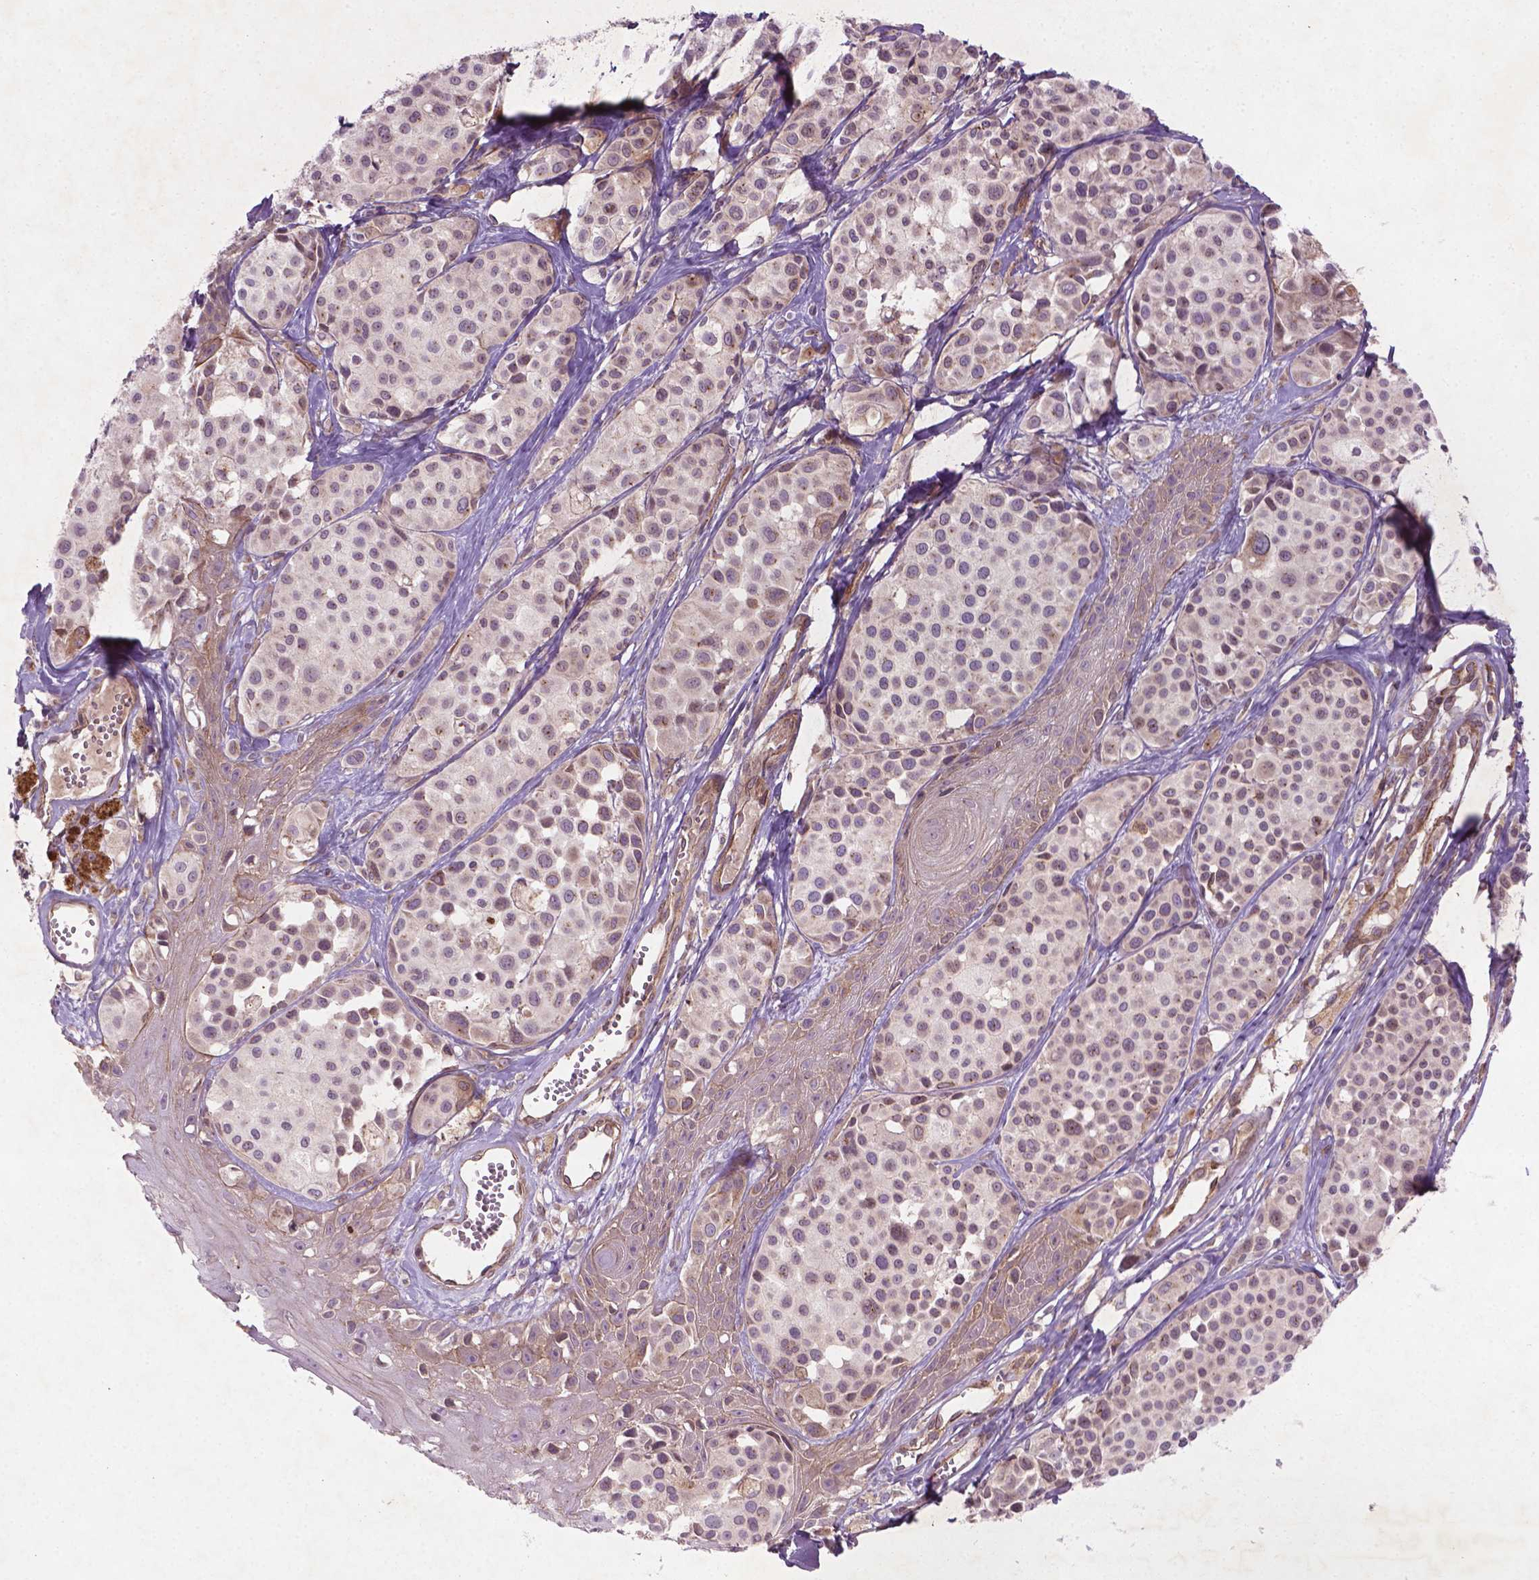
{"staining": {"intensity": "moderate", "quantity": "25%-75%", "location": "cytoplasmic/membranous"}, "tissue": "melanoma", "cell_type": "Tumor cells", "image_type": "cancer", "snomed": [{"axis": "morphology", "description": "Malignant melanoma, NOS"}, {"axis": "topography", "description": "Skin"}], "caption": "Malignant melanoma was stained to show a protein in brown. There is medium levels of moderate cytoplasmic/membranous staining in about 25%-75% of tumor cells.", "gene": "TCHP", "patient": {"sex": "male", "age": 77}}